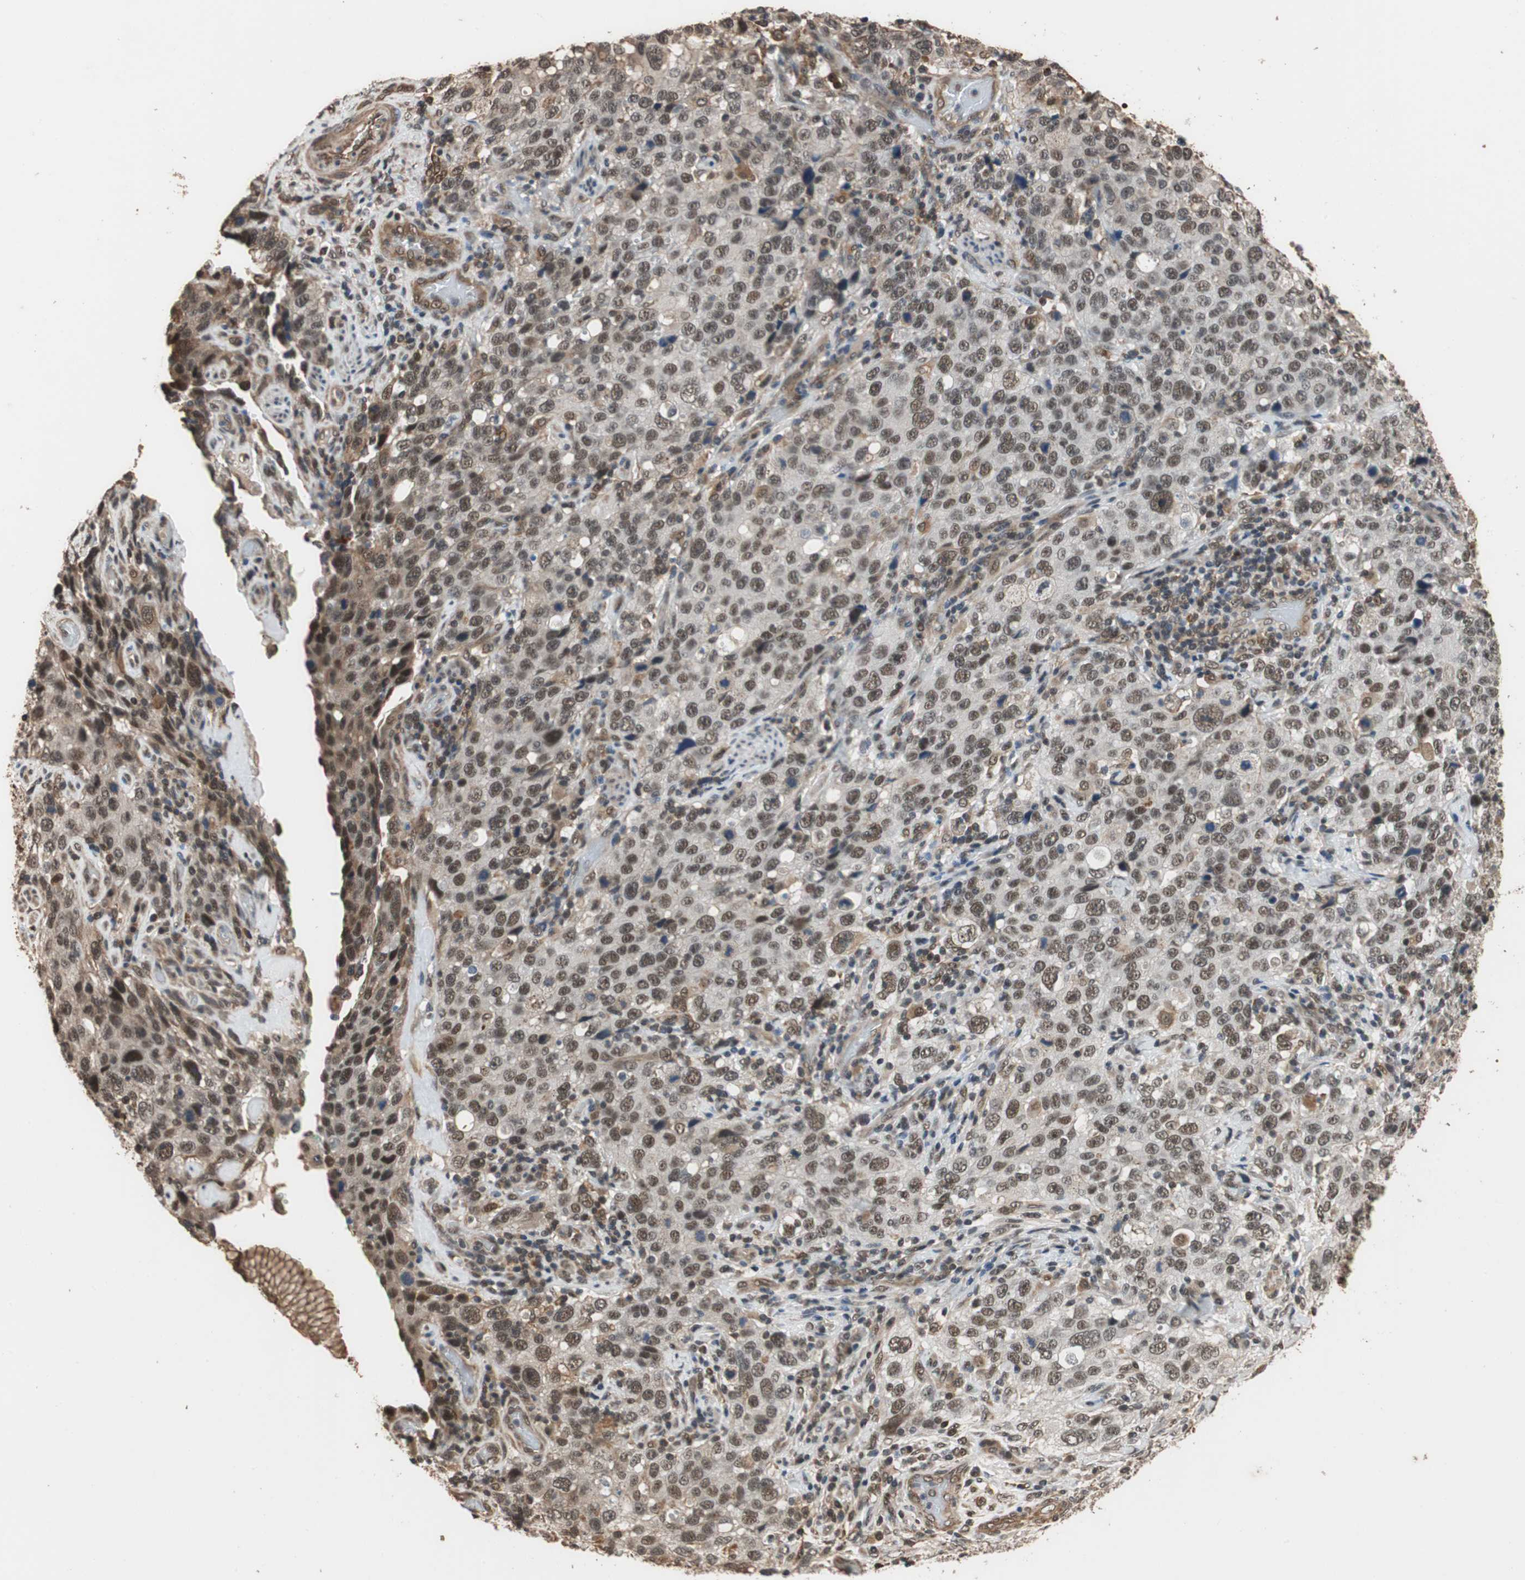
{"staining": {"intensity": "moderate", "quantity": ">75%", "location": "nuclear"}, "tissue": "stomach cancer", "cell_type": "Tumor cells", "image_type": "cancer", "snomed": [{"axis": "morphology", "description": "Normal tissue, NOS"}, {"axis": "morphology", "description": "Adenocarcinoma, NOS"}, {"axis": "topography", "description": "Stomach"}], "caption": "Protein expression by IHC exhibits moderate nuclear positivity in about >75% of tumor cells in adenocarcinoma (stomach).", "gene": "CDC5L", "patient": {"sex": "male", "age": 48}}